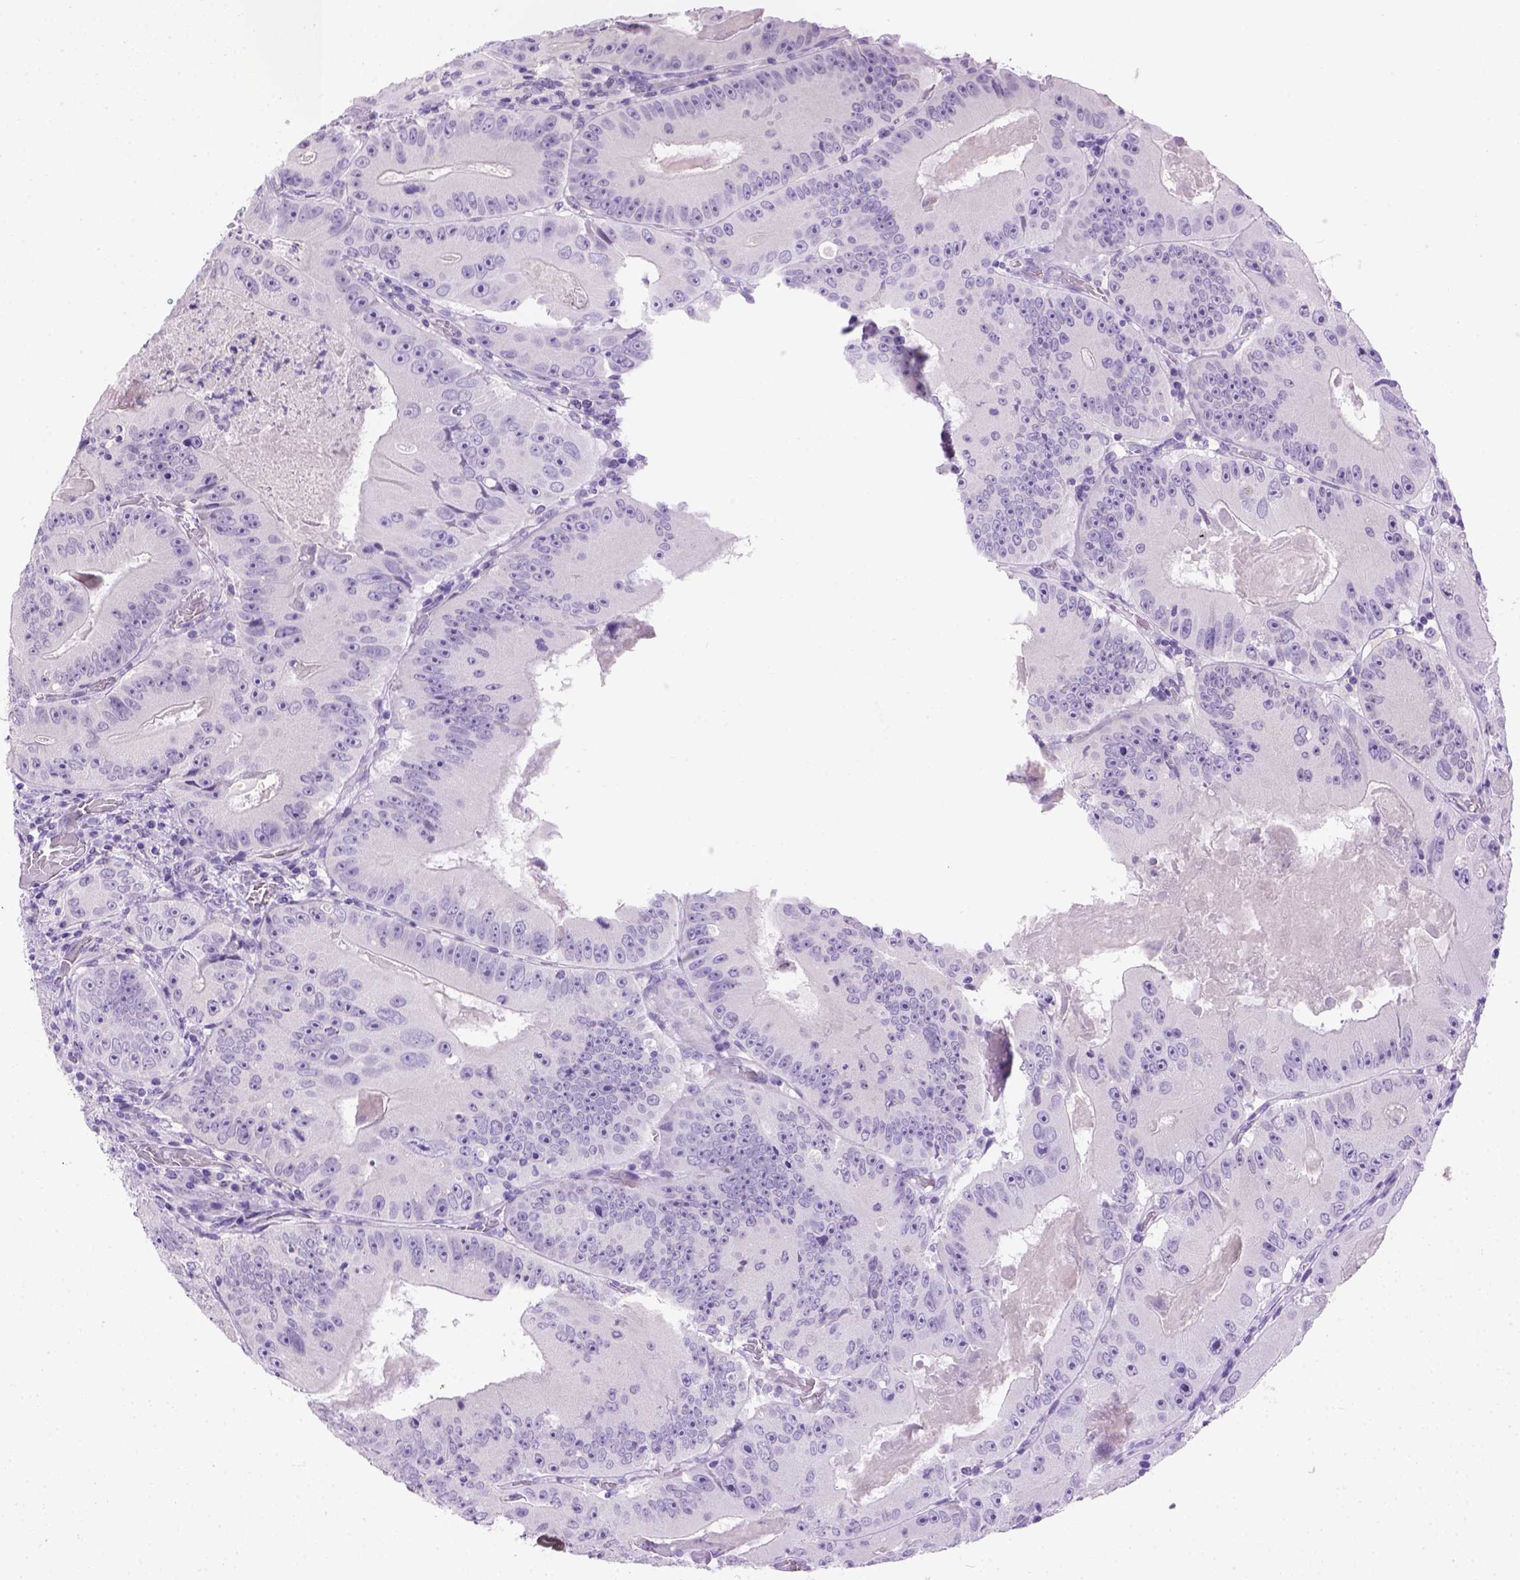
{"staining": {"intensity": "negative", "quantity": "none", "location": "none"}, "tissue": "colorectal cancer", "cell_type": "Tumor cells", "image_type": "cancer", "snomed": [{"axis": "morphology", "description": "Adenocarcinoma, NOS"}, {"axis": "topography", "description": "Colon"}], "caption": "Protein analysis of colorectal cancer (adenocarcinoma) shows no significant positivity in tumor cells.", "gene": "TMEM38A", "patient": {"sex": "female", "age": 86}}